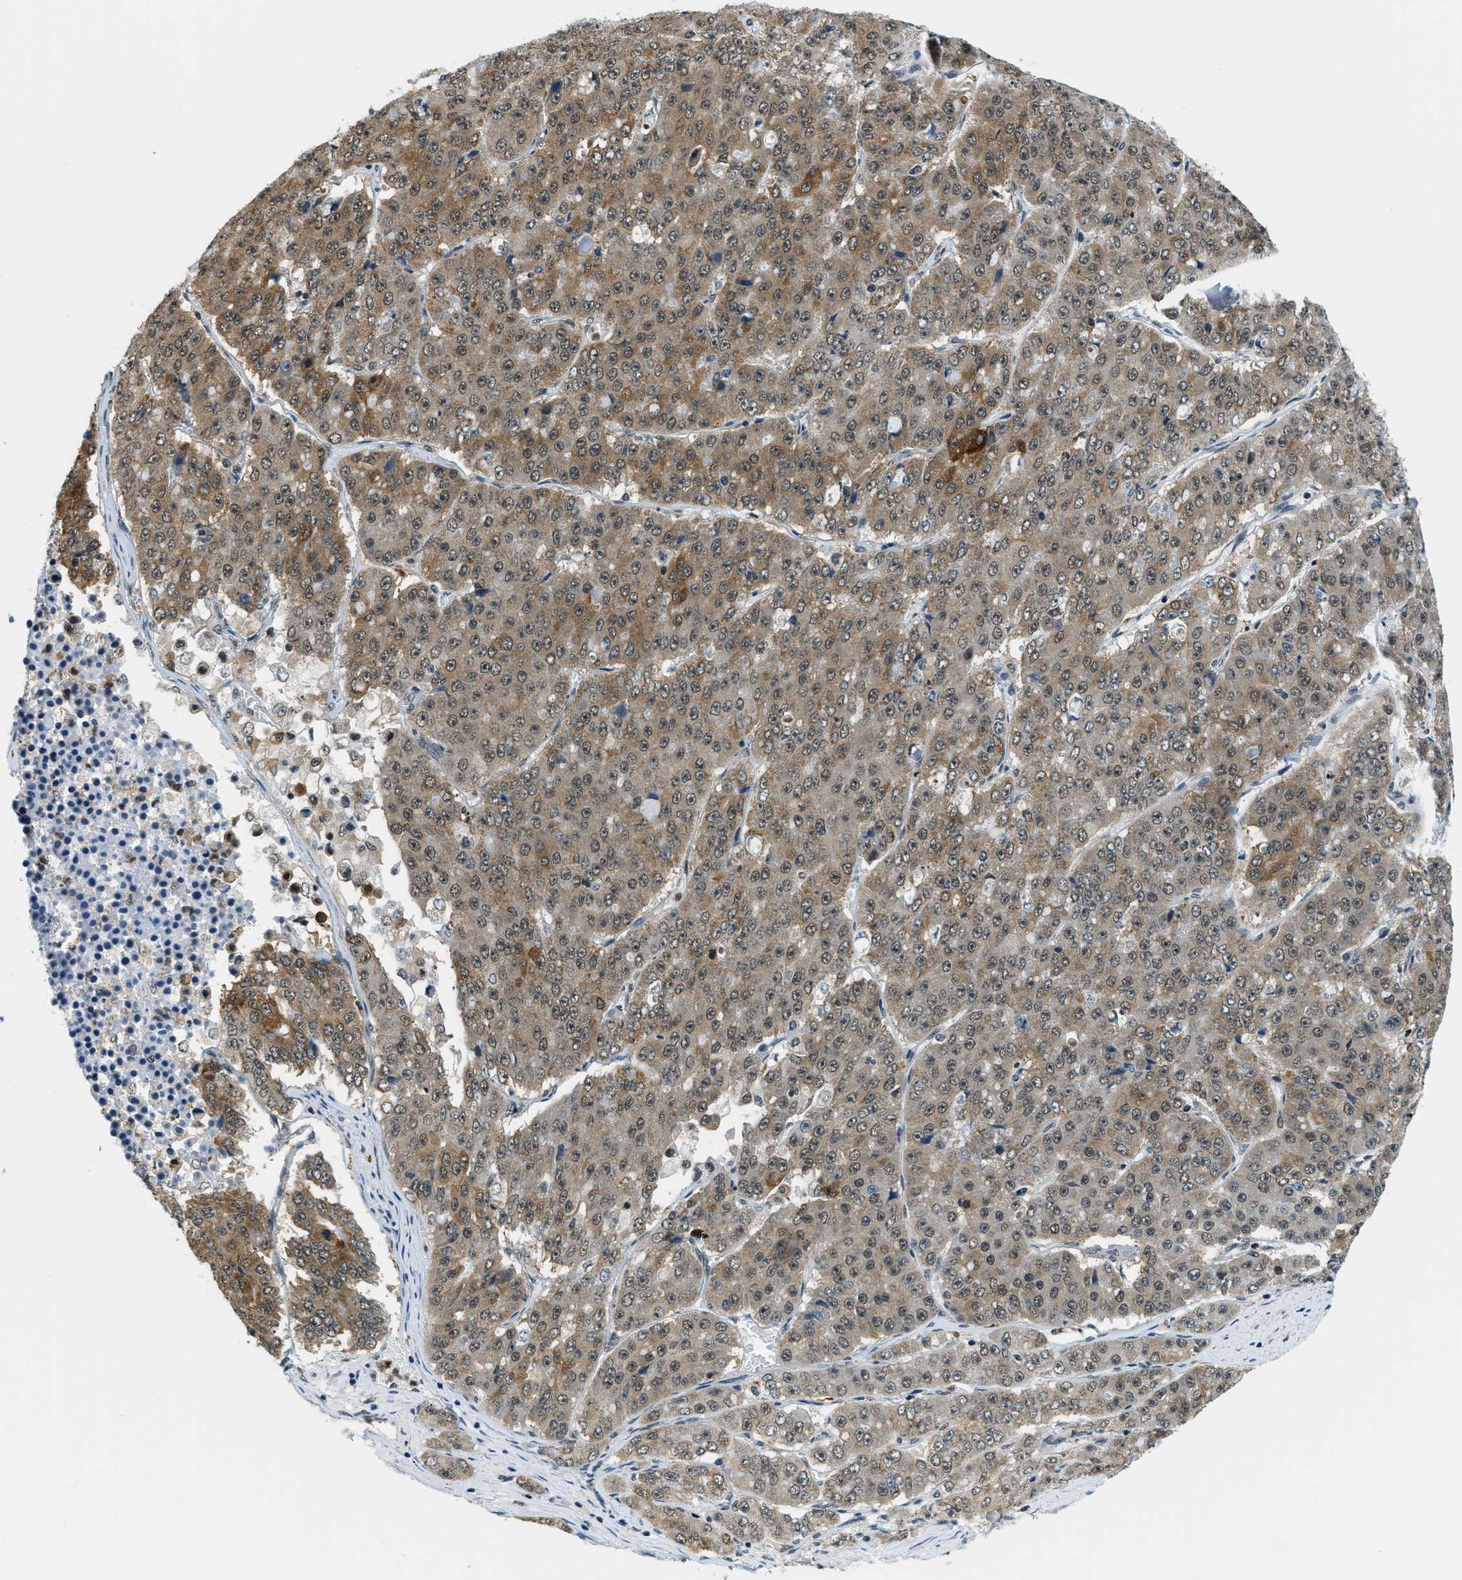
{"staining": {"intensity": "moderate", "quantity": ">75%", "location": "cytoplasmic/membranous"}, "tissue": "pancreatic cancer", "cell_type": "Tumor cells", "image_type": "cancer", "snomed": [{"axis": "morphology", "description": "Adenocarcinoma, NOS"}, {"axis": "topography", "description": "Pancreas"}], "caption": "IHC staining of pancreatic cancer (adenocarcinoma), which displays medium levels of moderate cytoplasmic/membranous staining in approximately >75% of tumor cells indicating moderate cytoplasmic/membranous protein expression. The staining was performed using DAB (brown) for protein detection and nuclei were counterstained in hematoxylin (blue).", "gene": "RAB11FIP1", "patient": {"sex": "male", "age": 50}}